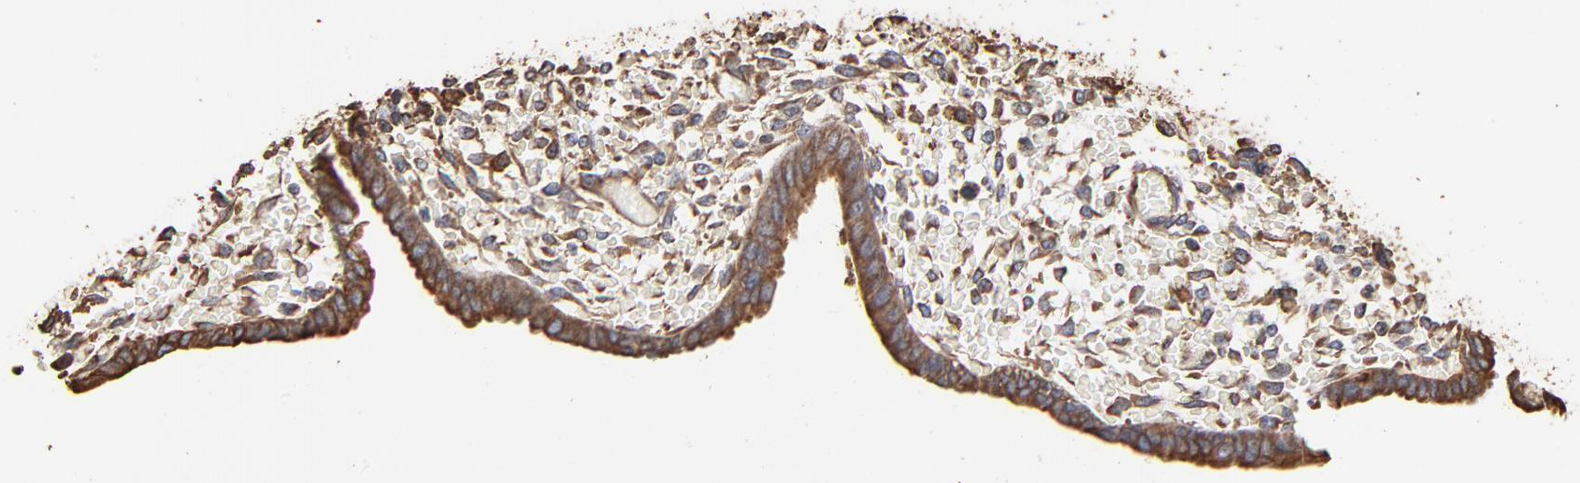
{"staining": {"intensity": "moderate", "quantity": "25%-75%", "location": "cytoplasmic/membranous"}, "tissue": "endometrium", "cell_type": "Cells in endometrial stroma", "image_type": "normal", "snomed": [{"axis": "morphology", "description": "Normal tissue, NOS"}, {"axis": "topography", "description": "Endometrium"}], "caption": "The micrograph displays immunohistochemical staining of unremarkable endometrium. There is moderate cytoplasmic/membranous staining is seen in about 25%-75% of cells in endometrial stroma.", "gene": "PDIA3", "patient": {"sex": "female", "age": 42}}